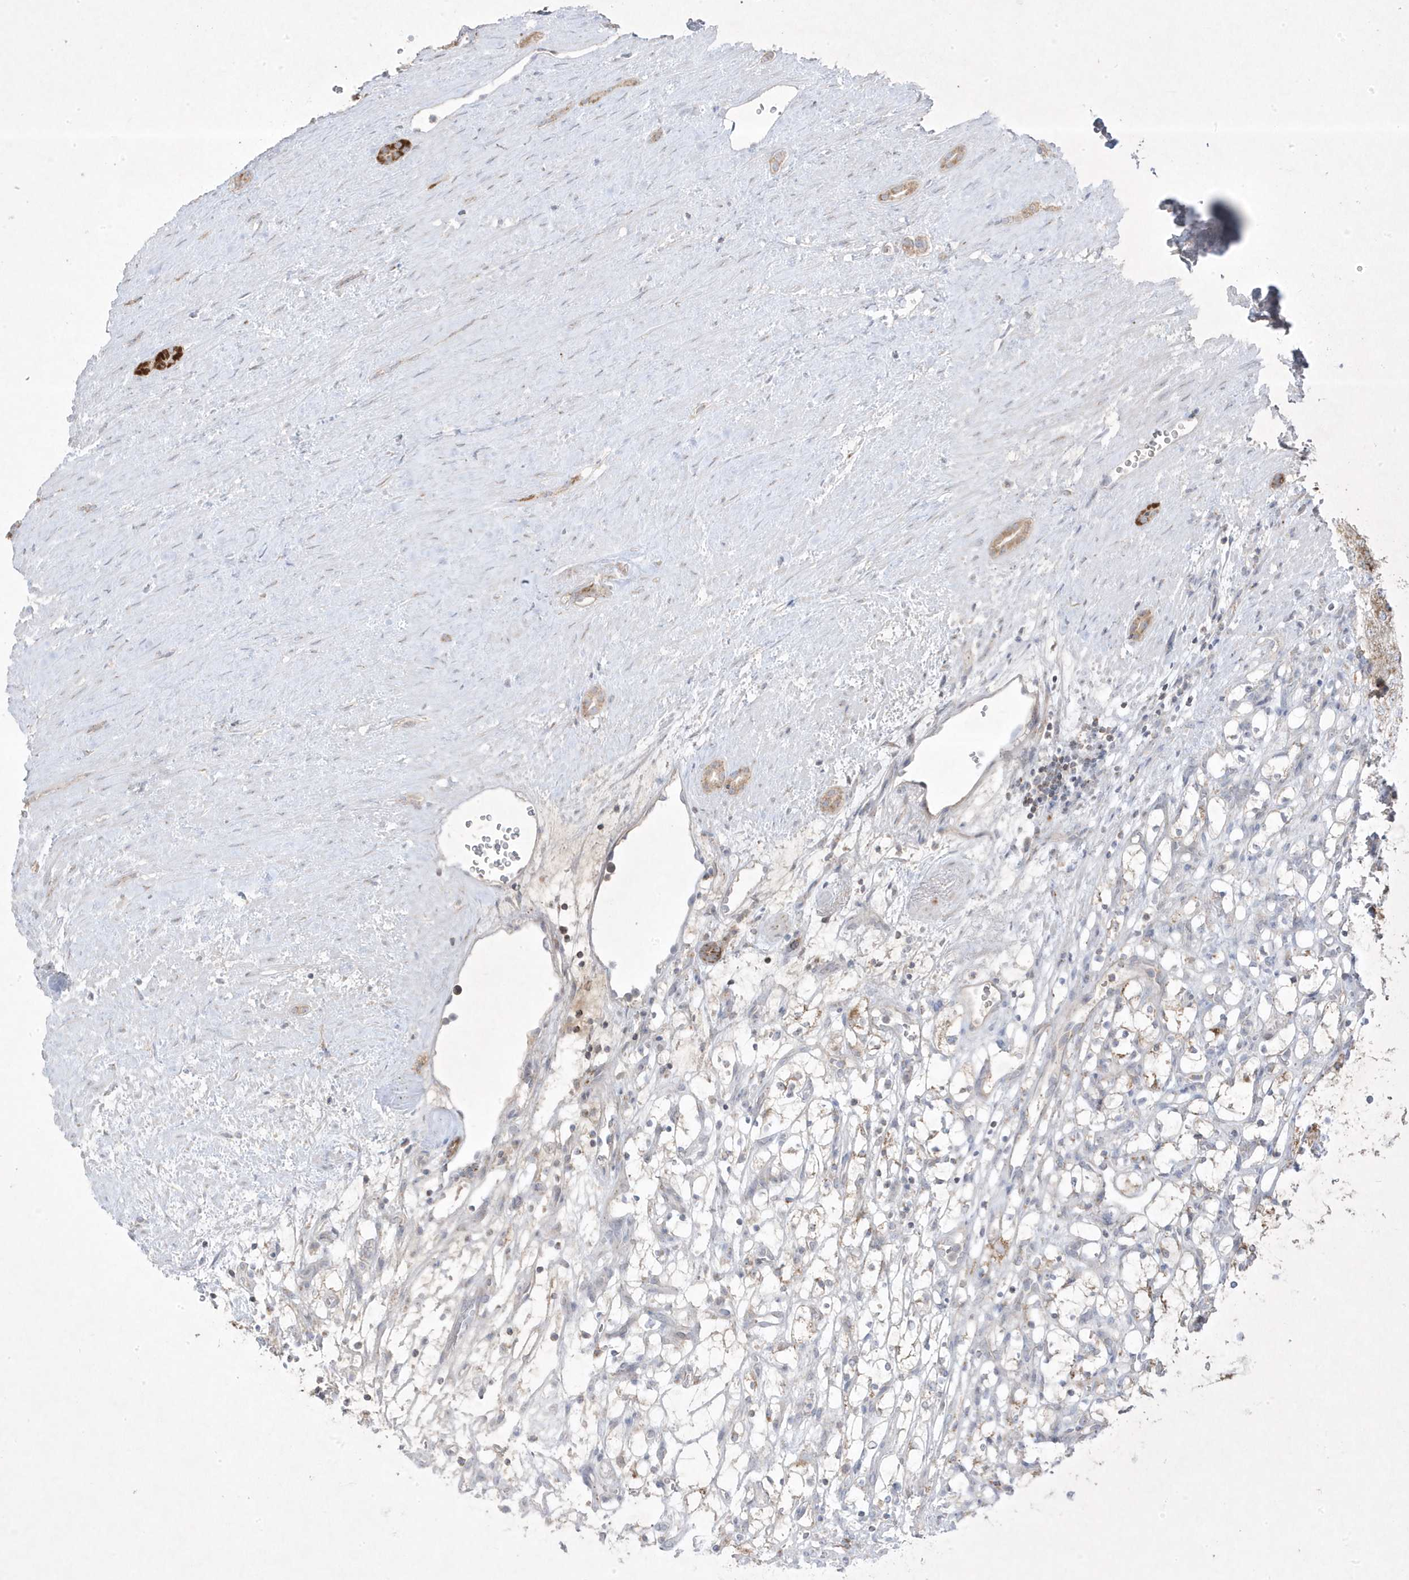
{"staining": {"intensity": "moderate", "quantity": "<25%", "location": "cytoplasmic/membranous"}, "tissue": "renal cancer", "cell_type": "Tumor cells", "image_type": "cancer", "snomed": [{"axis": "morphology", "description": "Adenocarcinoma, NOS"}, {"axis": "topography", "description": "Kidney"}], "caption": "IHC image of neoplastic tissue: adenocarcinoma (renal) stained using immunohistochemistry demonstrates low levels of moderate protein expression localized specifically in the cytoplasmic/membranous of tumor cells, appearing as a cytoplasmic/membranous brown color.", "gene": "ADAMTSL3", "patient": {"sex": "female", "age": 69}}